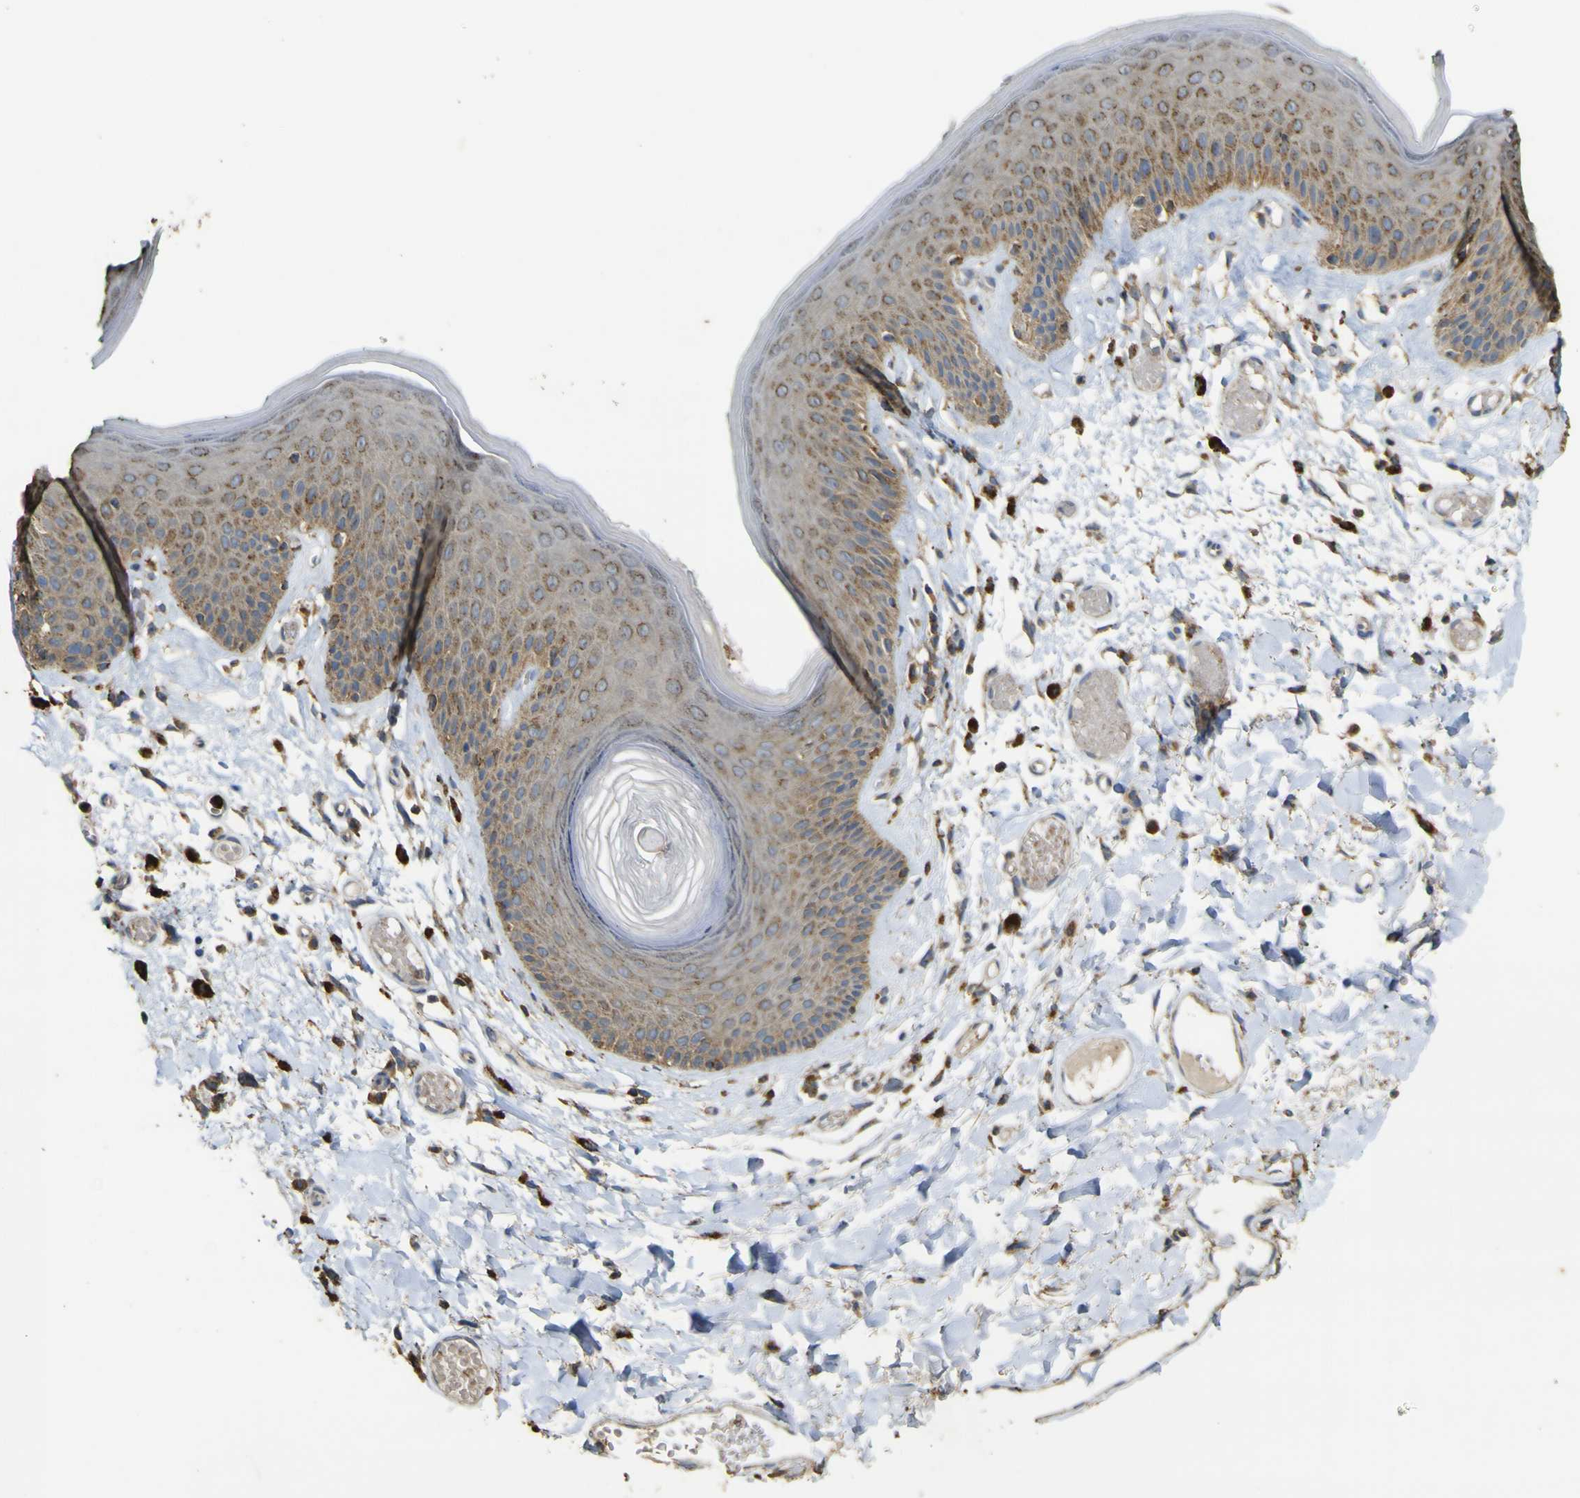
{"staining": {"intensity": "moderate", "quantity": ">75%", "location": "cytoplasmic/membranous"}, "tissue": "skin", "cell_type": "Epidermal cells", "image_type": "normal", "snomed": [{"axis": "morphology", "description": "Normal tissue, NOS"}, {"axis": "topography", "description": "Vulva"}], "caption": "Immunohistochemistry (IHC) photomicrograph of normal skin: human skin stained using immunohistochemistry displays medium levels of moderate protein expression localized specifically in the cytoplasmic/membranous of epidermal cells, appearing as a cytoplasmic/membranous brown color.", "gene": "ACSL3", "patient": {"sex": "female", "age": 73}}